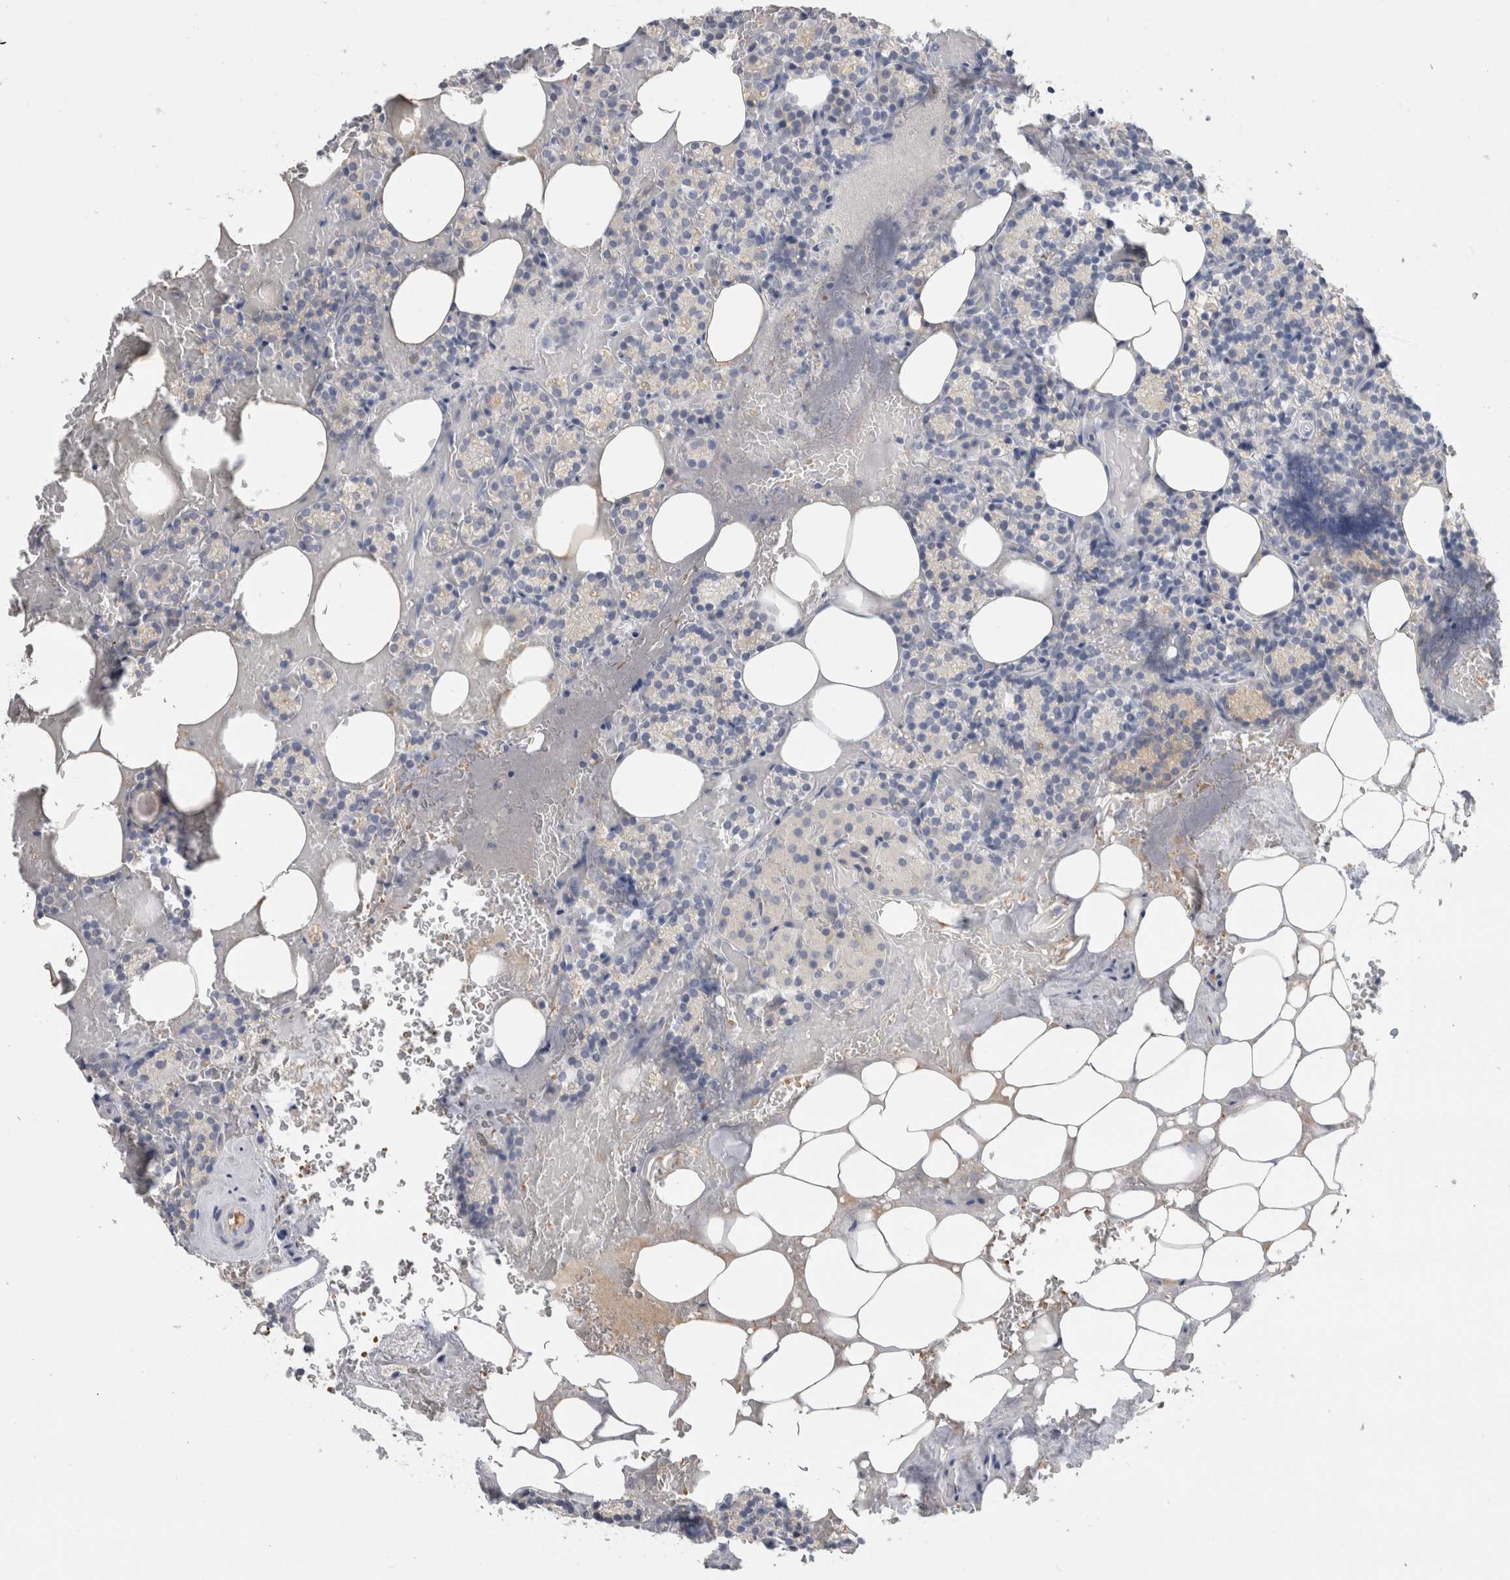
{"staining": {"intensity": "negative", "quantity": "none", "location": "none"}, "tissue": "parathyroid gland", "cell_type": "Glandular cells", "image_type": "normal", "snomed": [{"axis": "morphology", "description": "Normal tissue, NOS"}, {"axis": "topography", "description": "Parathyroid gland"}], "caption": "Immunohistochemistry (IHC) of benign parathyroid gland demonstrates no staining in glandular cells.", "gene": "SCGB1A1", "patient": {"sex": "female", "age": 78}}